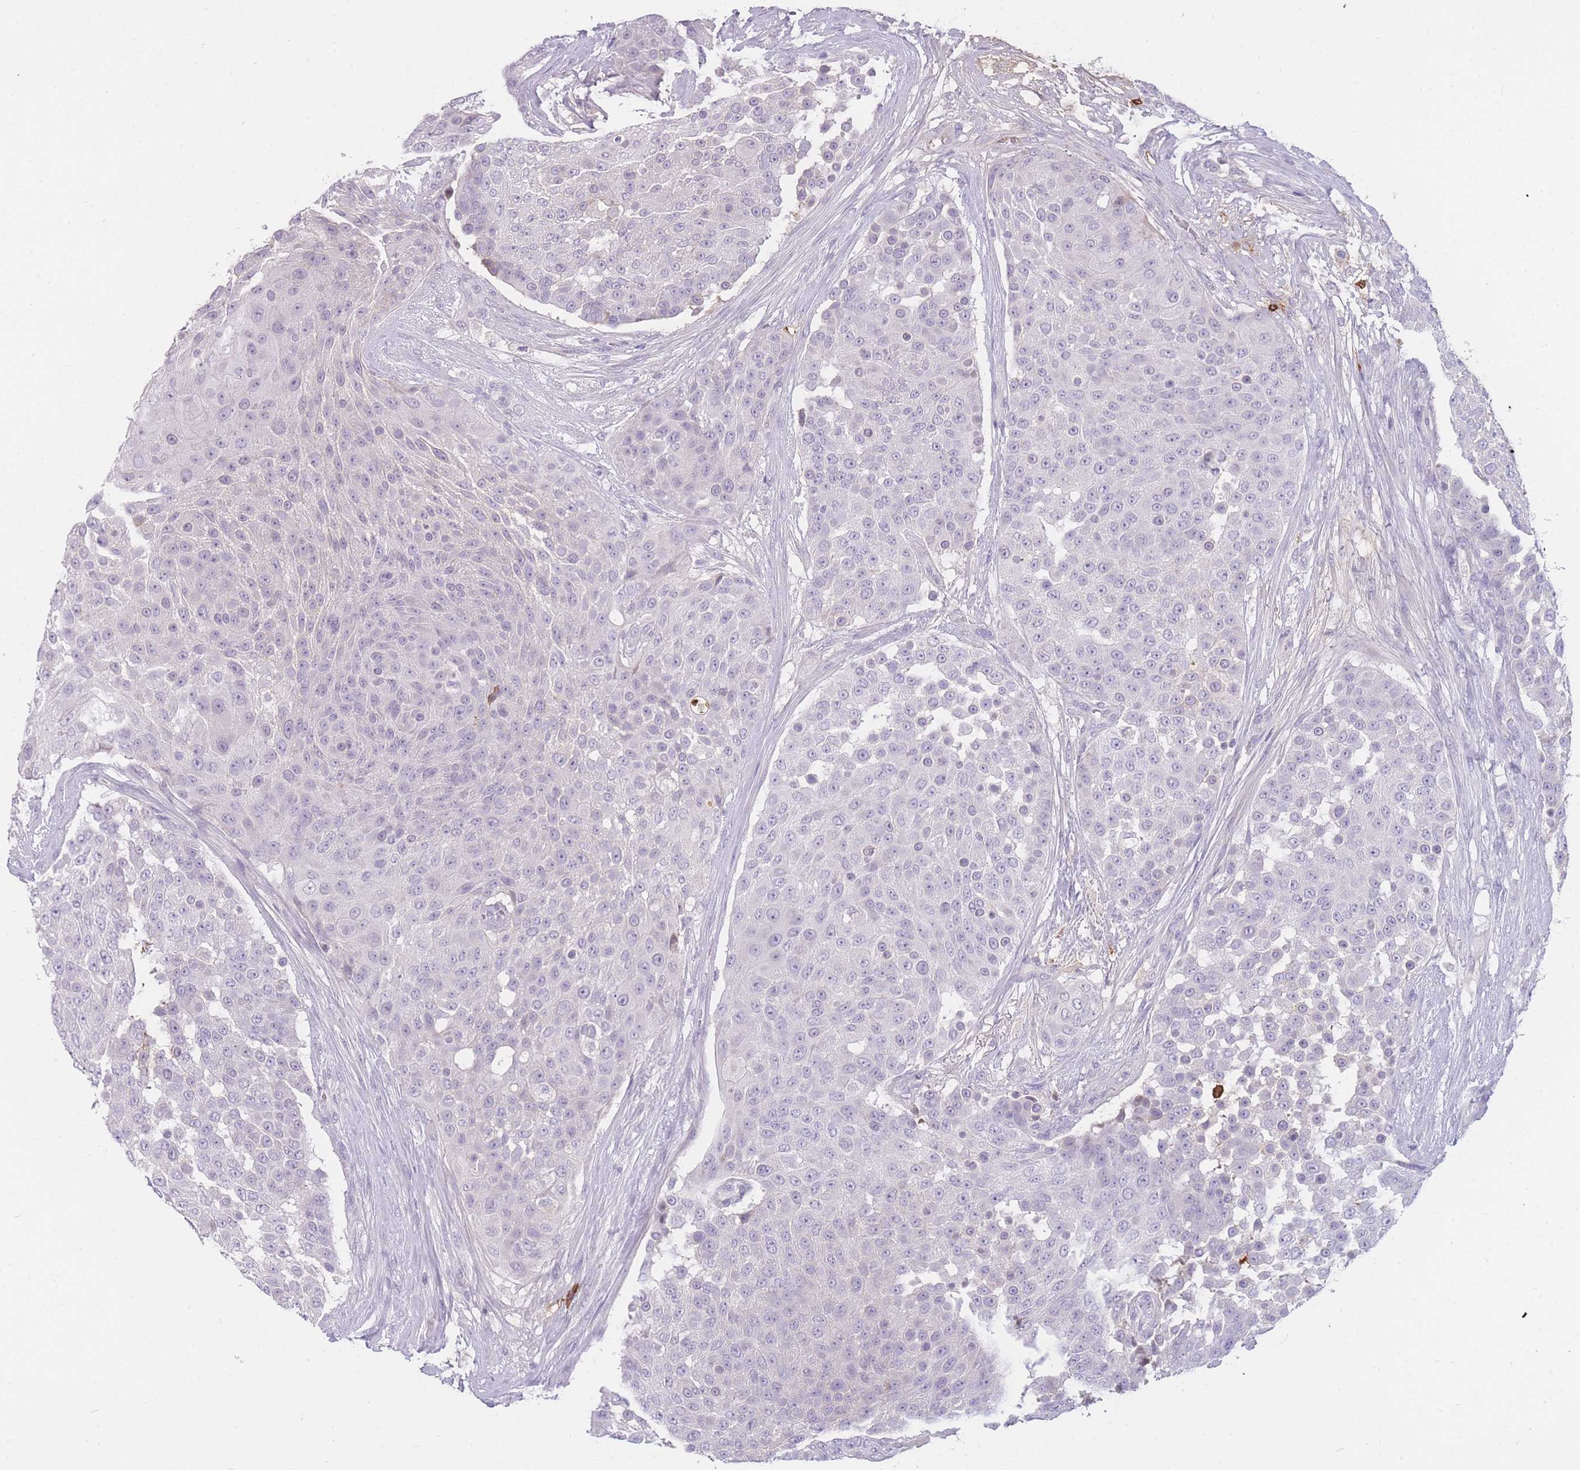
{"staining": {"intensity": "negative", "quantity": "none", "location": "none"}, "tissue": "urothelial cancer", "cell_type": "Tumor cells", "image_type": "cancer", "snomed": [{"axis": "morphology", "description": "Urothelial carcinoma, High grade"}, {"axis": "topography", "description": "Urinary bladder"}], "caption": "Immunohistochemistry of high-grade urothelial carcinoma reveals no staining in tumor cells. (IHC, brightfield microscopy, high magnification).", "gene": "TPSD1", "patient": {"sex": "female", "age": 63}}